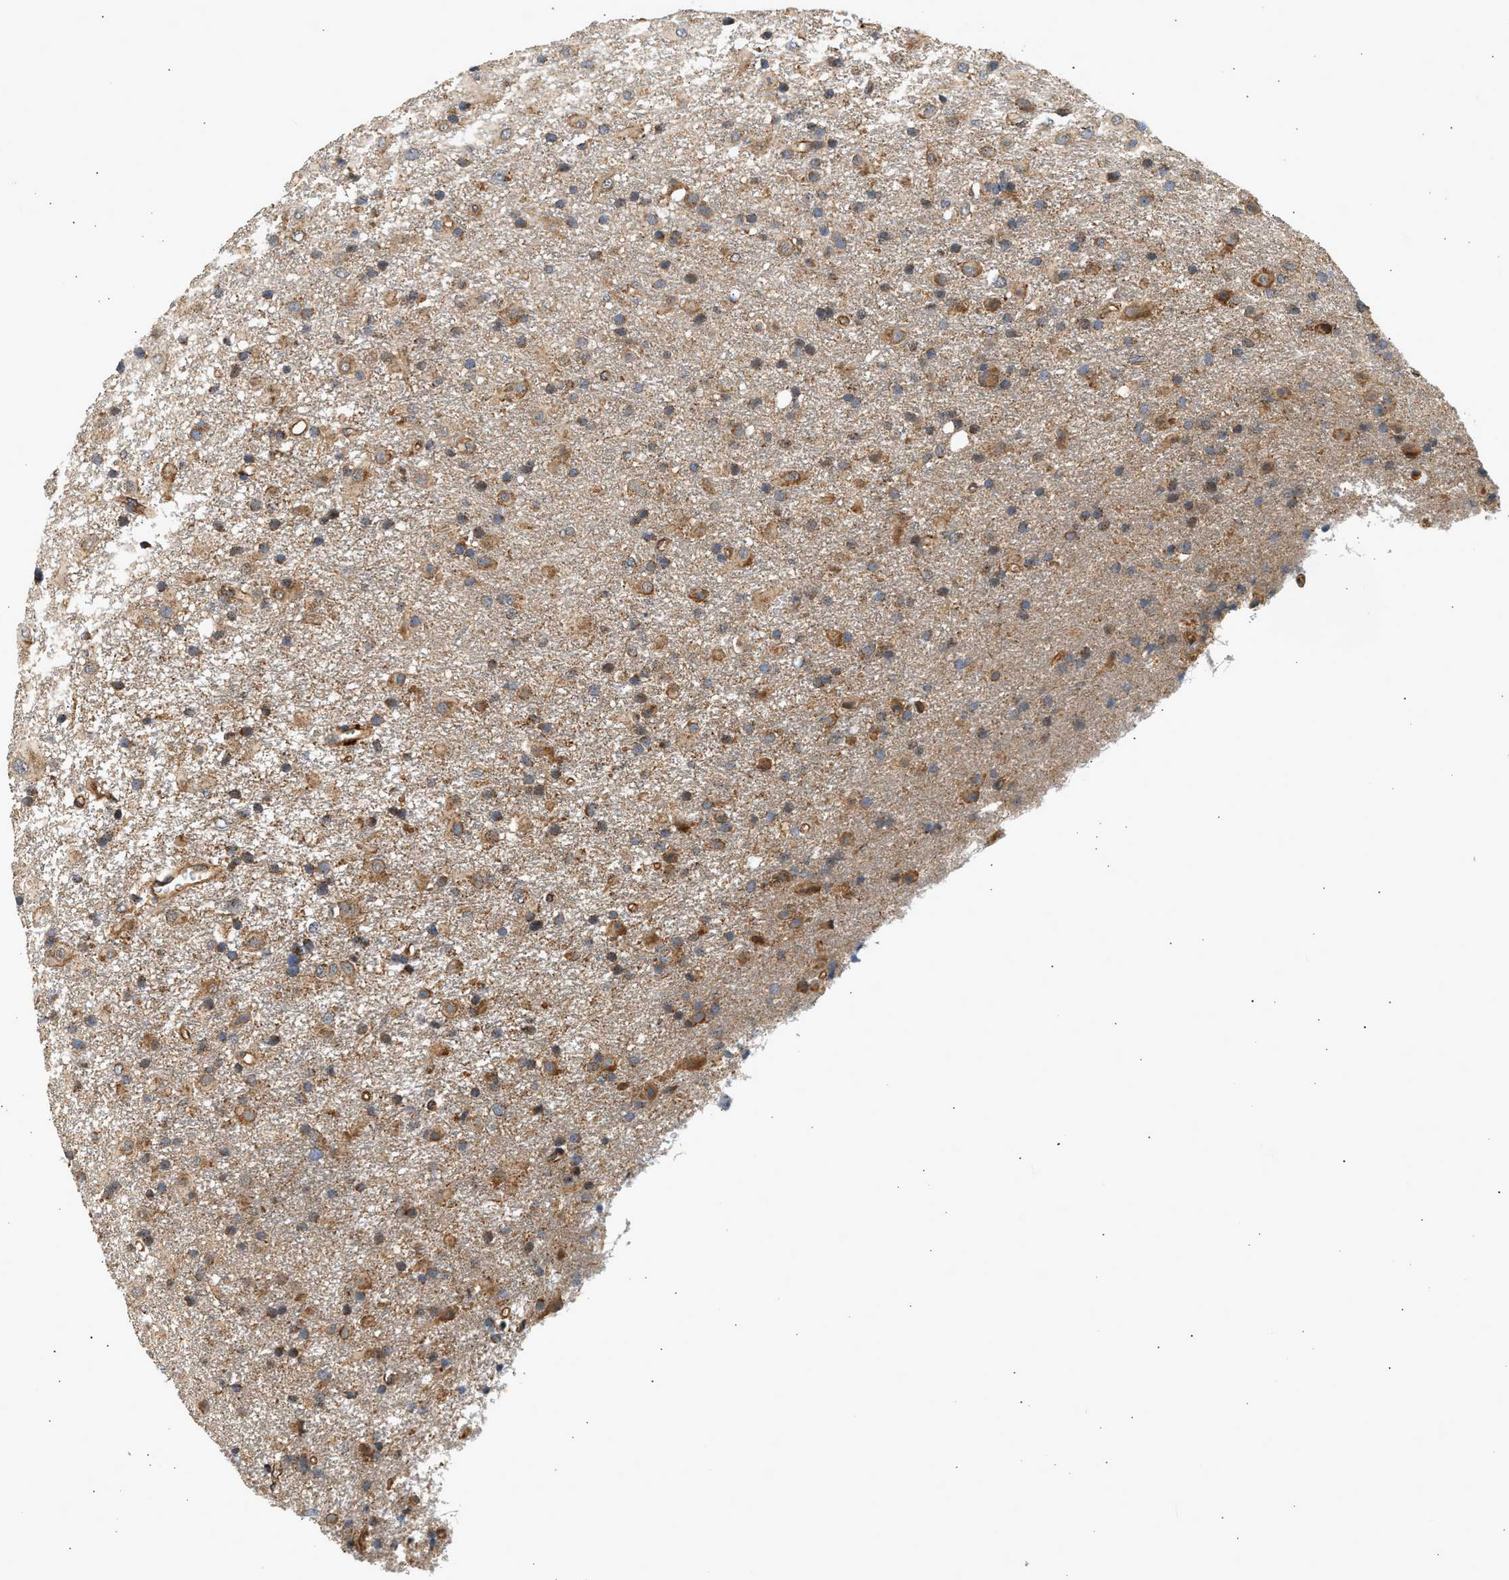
{"staining": {"intensity": "moderate", "quantity": ">75%", "location": "cytoplasmic/membranous"}, "tissue": "glioma", "cell_type": "Tumor cells", "image_type": "cancer", "snomed": [{"axis": "morphology", "description": "Glioma, malignant, Low grade"}, {"axis": "topography", "description": "Brain"}], "caption": "Protein staining by immunohistochemistry (IHC) exhibits moderate cytoplasmic/membranous expression in approximately >75% of tumor cells in malignant glioma (low-grade).", "gene": "DUSP14", "patient": {"sex": "male", "age": 65}}